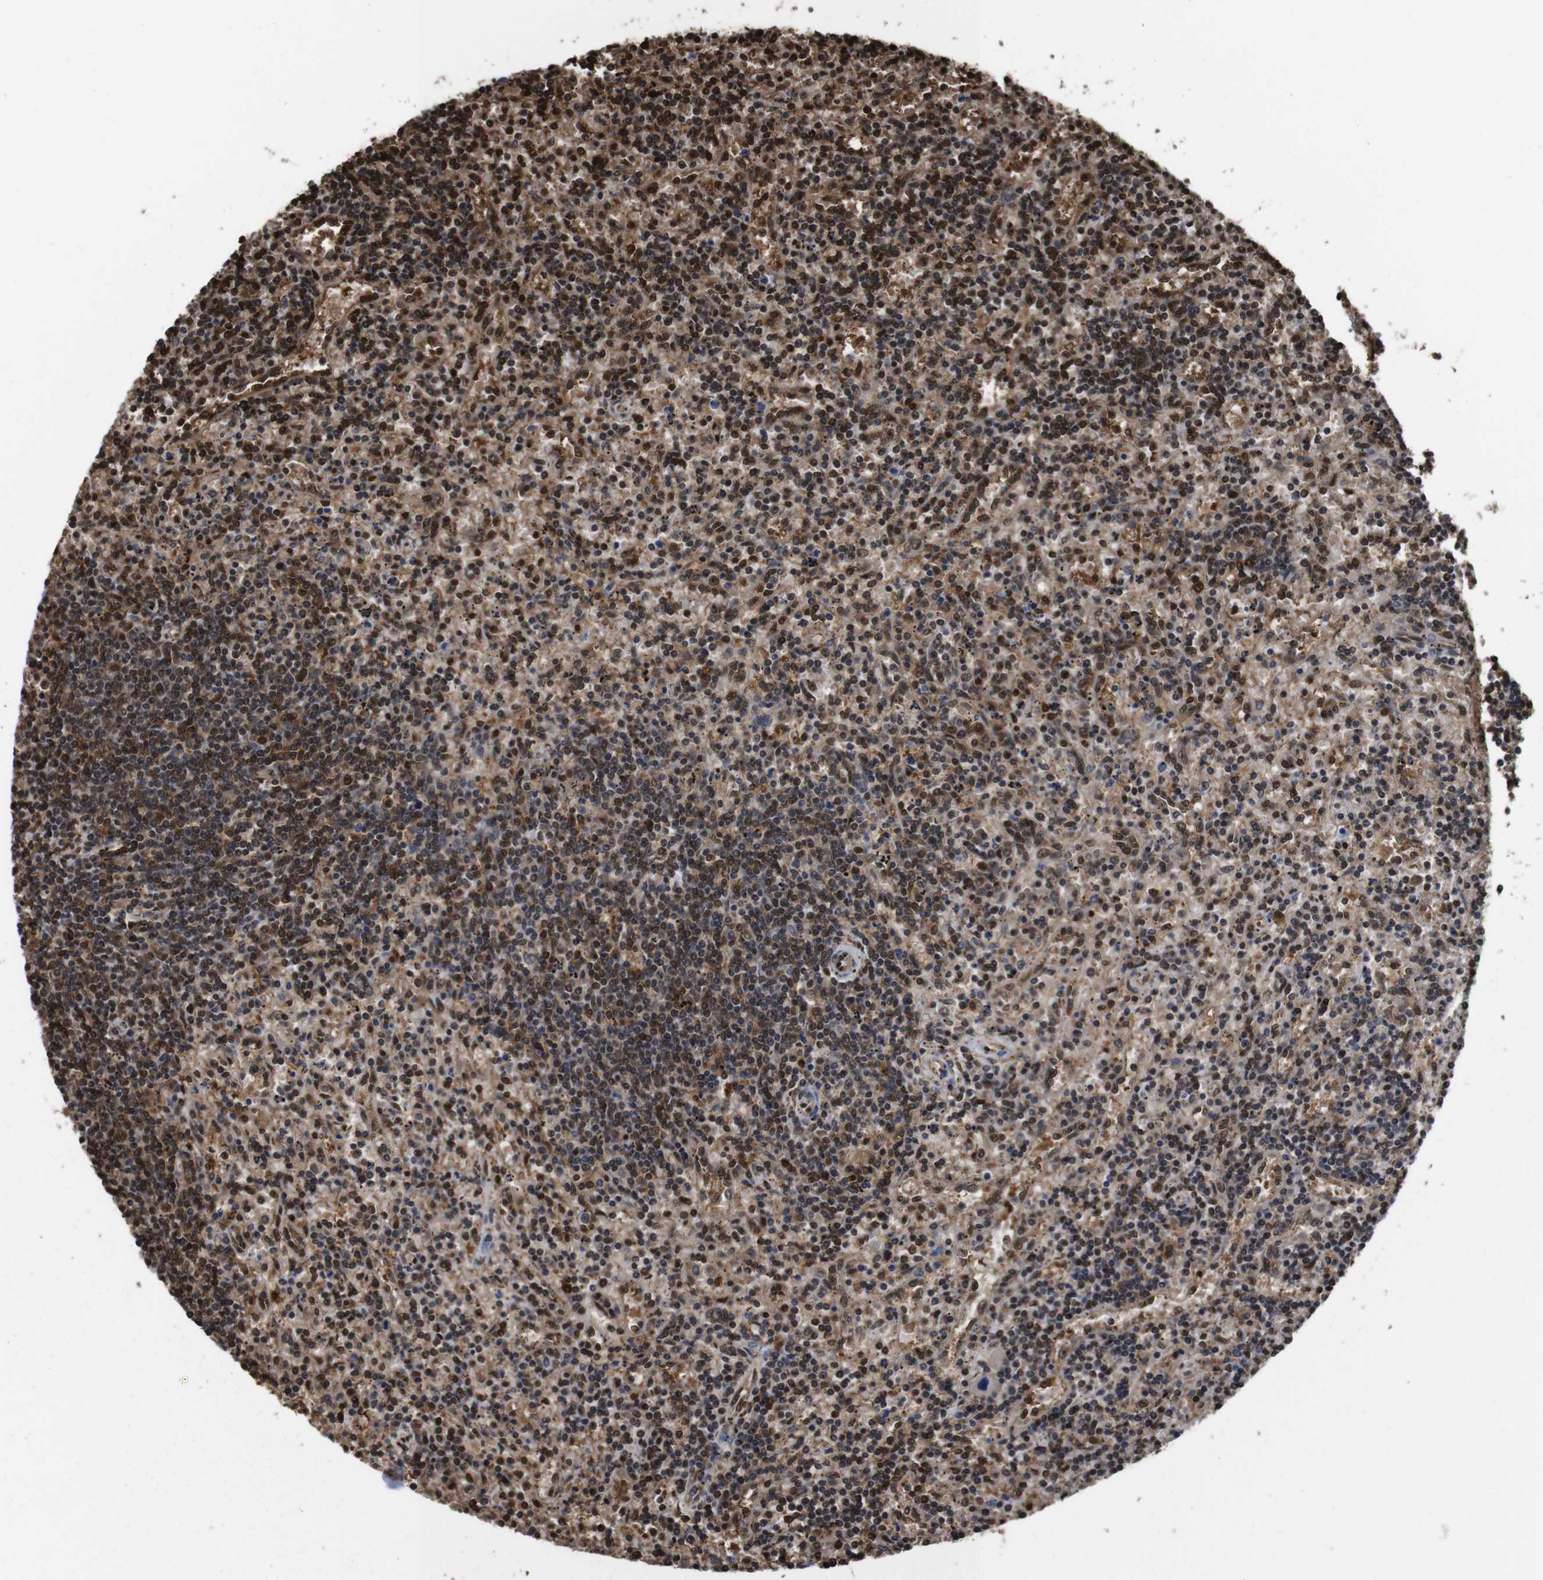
{"staining": {"intensity": "moderate", "quantity": "25%-75%", "location": "cytoplasmic/membranous,nuclear"}, "tissue": "lymphoma", "cell_type": "Tumor cells", "image_type": "cancer", "snomed": [{"axis": "morphology", "description": "Malignant lymphoma, non-Hodgkin's type, Low grade"}, {"axis": "topography", "description": "Spleen"}], "caption": "A micrograph of human malignant lymphoma, non-Hodgkin's type (low-grade) stained for a protein shows moderate cytoplasmic/membranous and nuclear brown staining in tumor cells.", "gene": "VCP", "patient": {"sex": "male", "age": 76}}